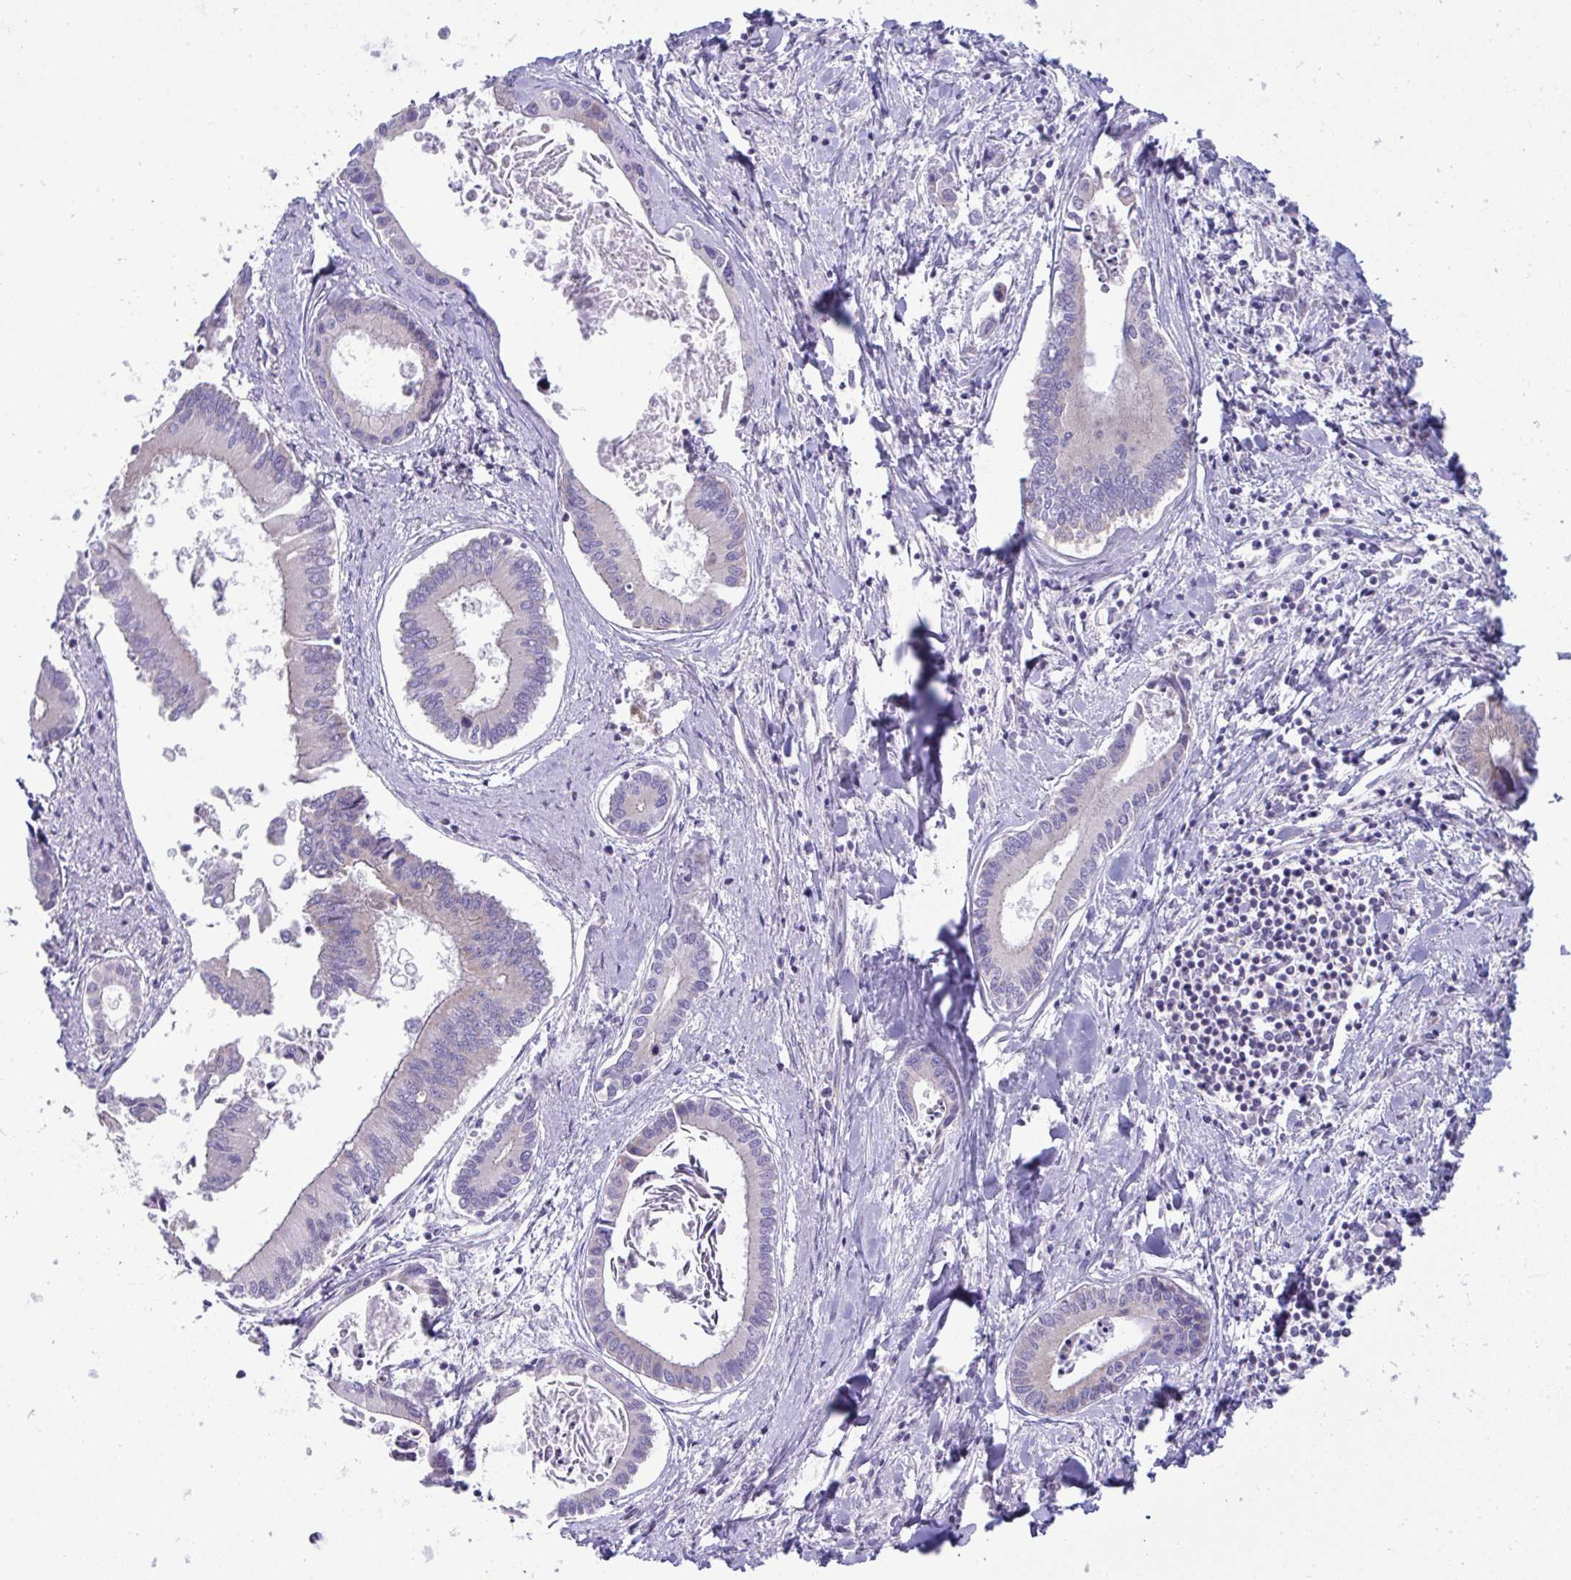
{"staining": {"intensity": "negative", "quantity": "none", "location": "none"}, "tissue": "liver cancer", "cell_type": "Tumor cells", "image_type": "cancer", "snomed": [{"axis": "morphology", "description": "Cholangiocarcinoma"}, {"axis": "topography", "description": "Liver"}], "caption": "Human liver cancer stained for a protein using IHC shows no expression in tumor cells.", "gene": "PLA2G12B", "patient": {"sex": "male", "age": 66}}